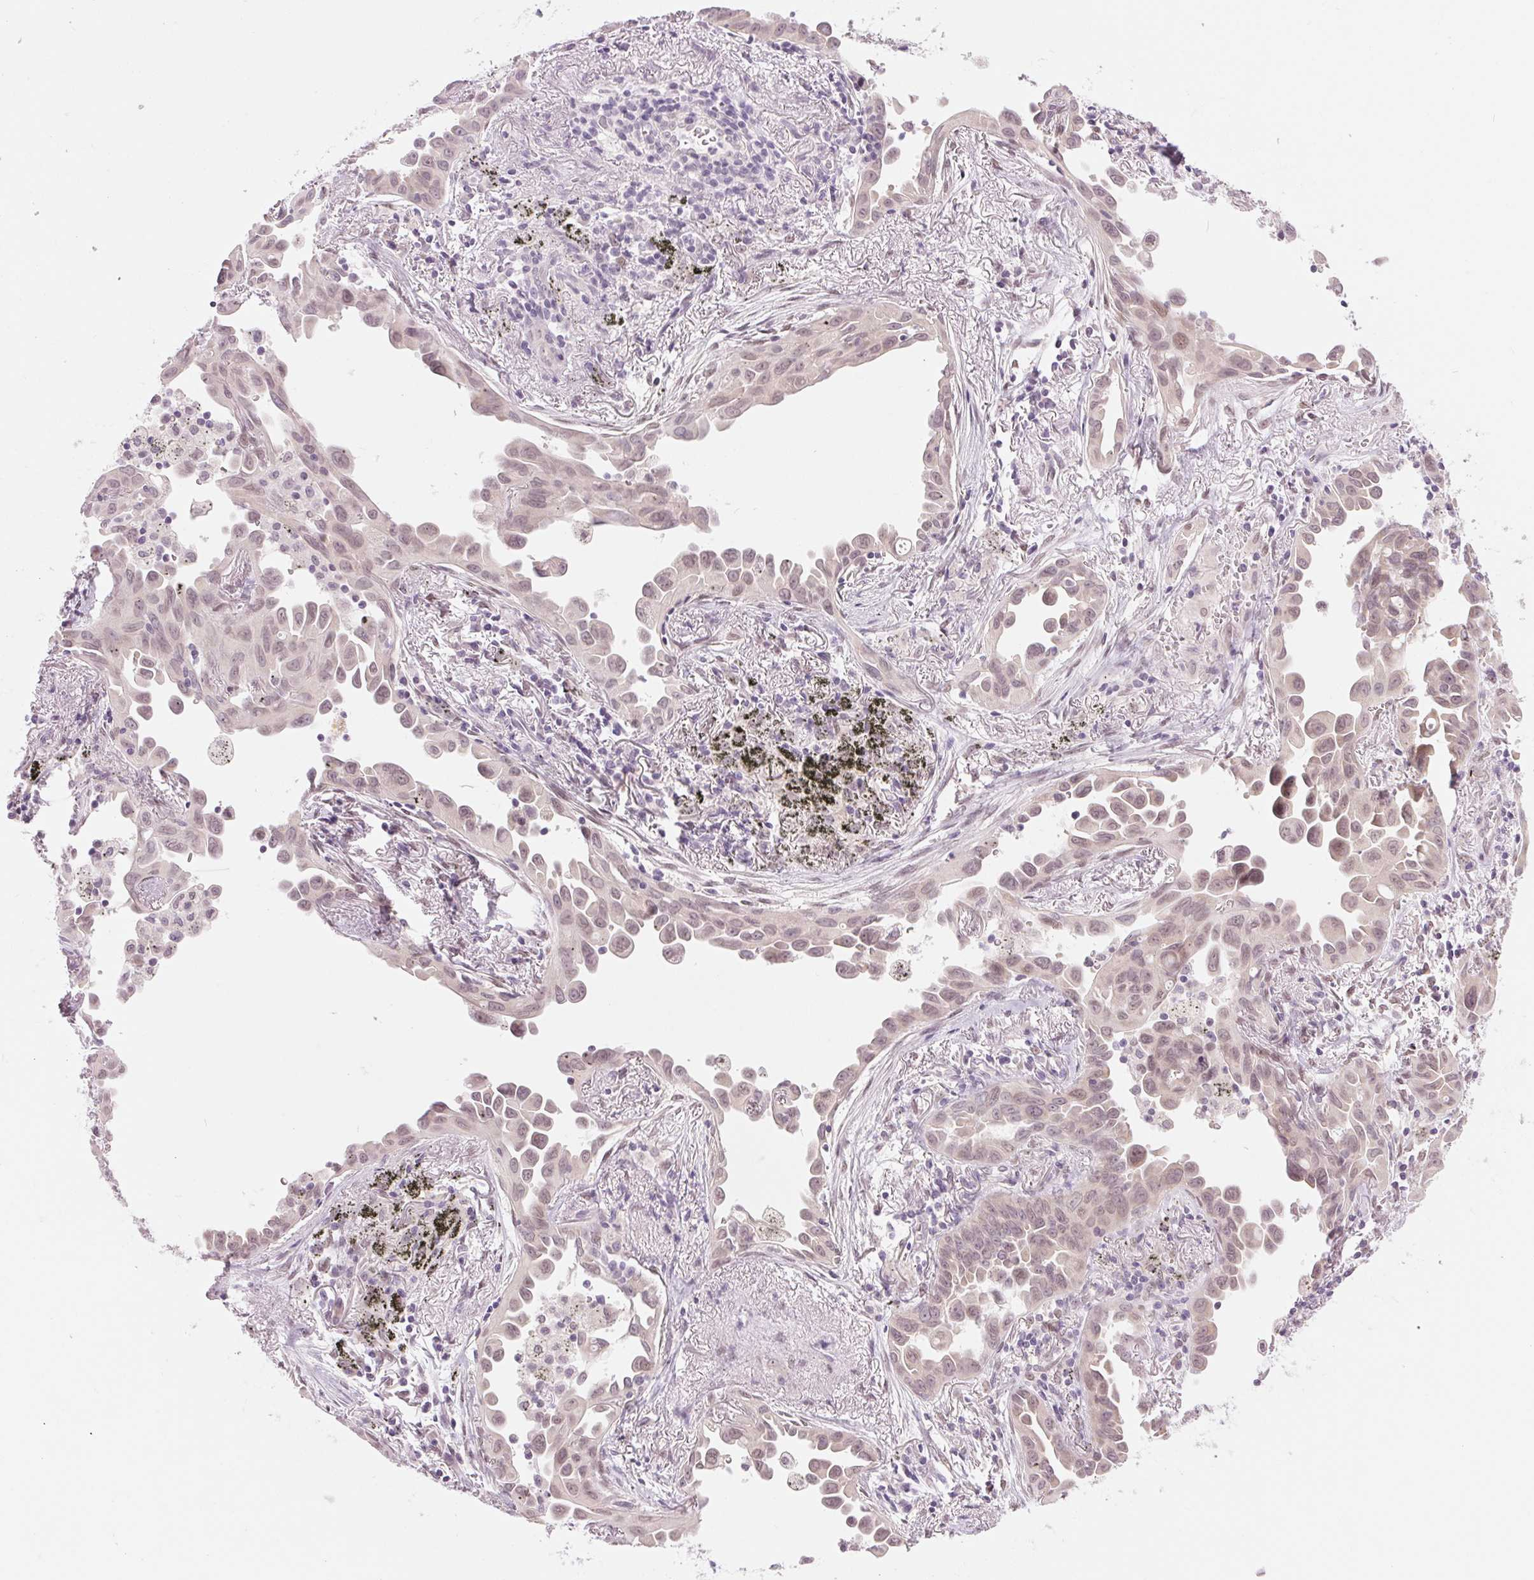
{"staining": {"intensity": "negative", "quantity": "none", "location": "none"}, "tissue": "lung cancer", "cell_type": "Tumor cells", "image_type": "cancer", "snomed": [{"axis": "morphology", "description": "Adenocarcinoma, NOS"}, {"axis": "topography", "description": "Lung"}], "caption": "DAB immunohistochemical staining of human lung cancer (adenocarcinoma) shows no significant staining in tumor cells.", "gene": "ERI3", "patient": {"sex": "male", "age": 68}}